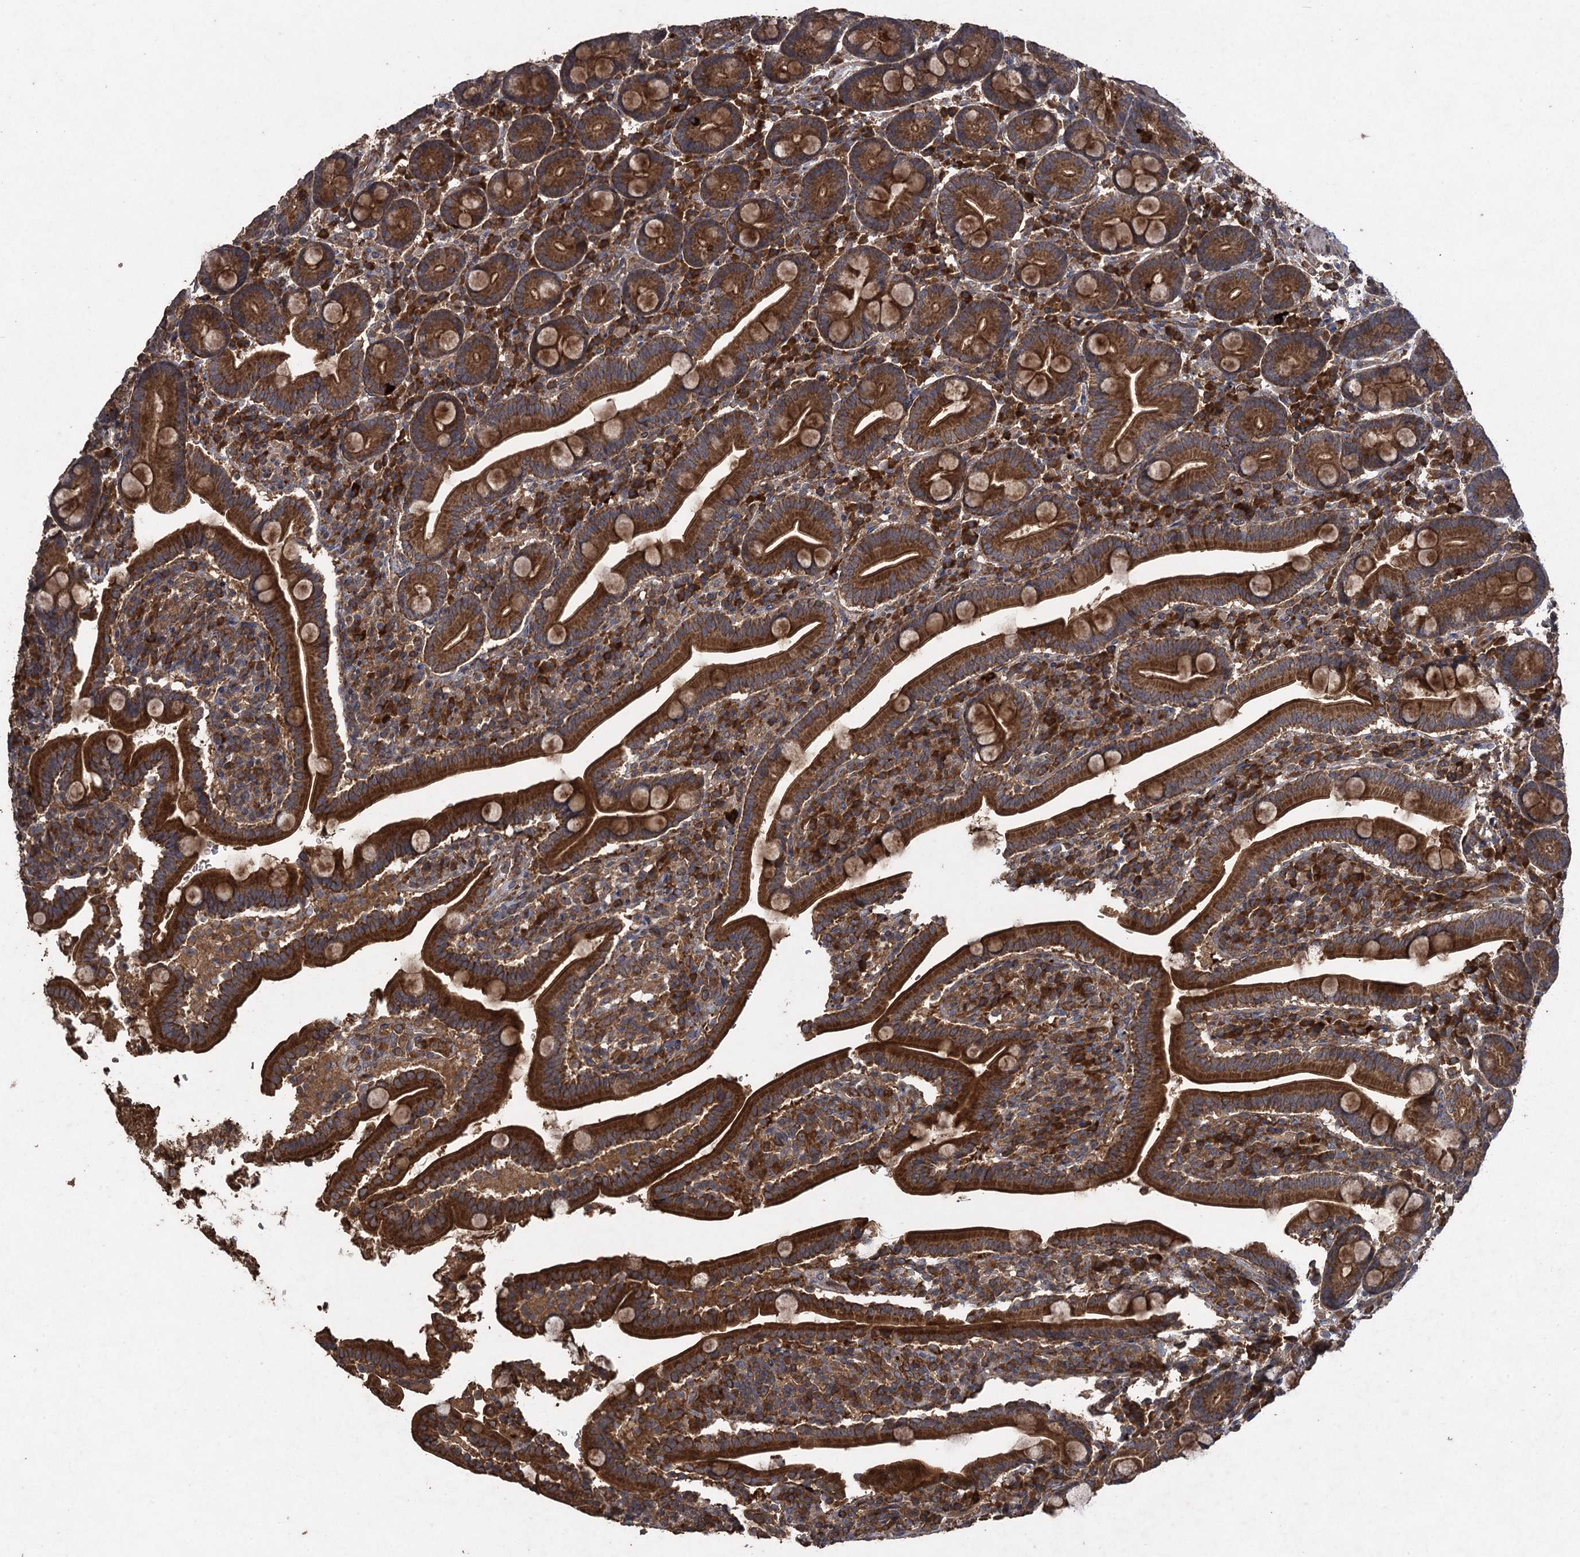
{"staining": {"intensity": "strong", "quantity": ">75%", "location": "cytoplasmic/membranous"}, "tissue": "duodenum", "cell_type": "Glandular cells", "image_type": "normal", "snomed": [{"axis": "morphology", "description": "Normal tissue, NOS"}, {"axis": "topography", "description": "Duodenum"}], "caption": "Duodenum stained with immunohistochemistry exhibits strong cytoplasmic/membranous staining in approximately >75% of glandular cells. (DAB (3,3'-diaminobenzidine) IHC, brown staining for protein, blue staining for nuclei).", "gene": "TXNDC11", "patient": {"sex": "male", "age": 35}}